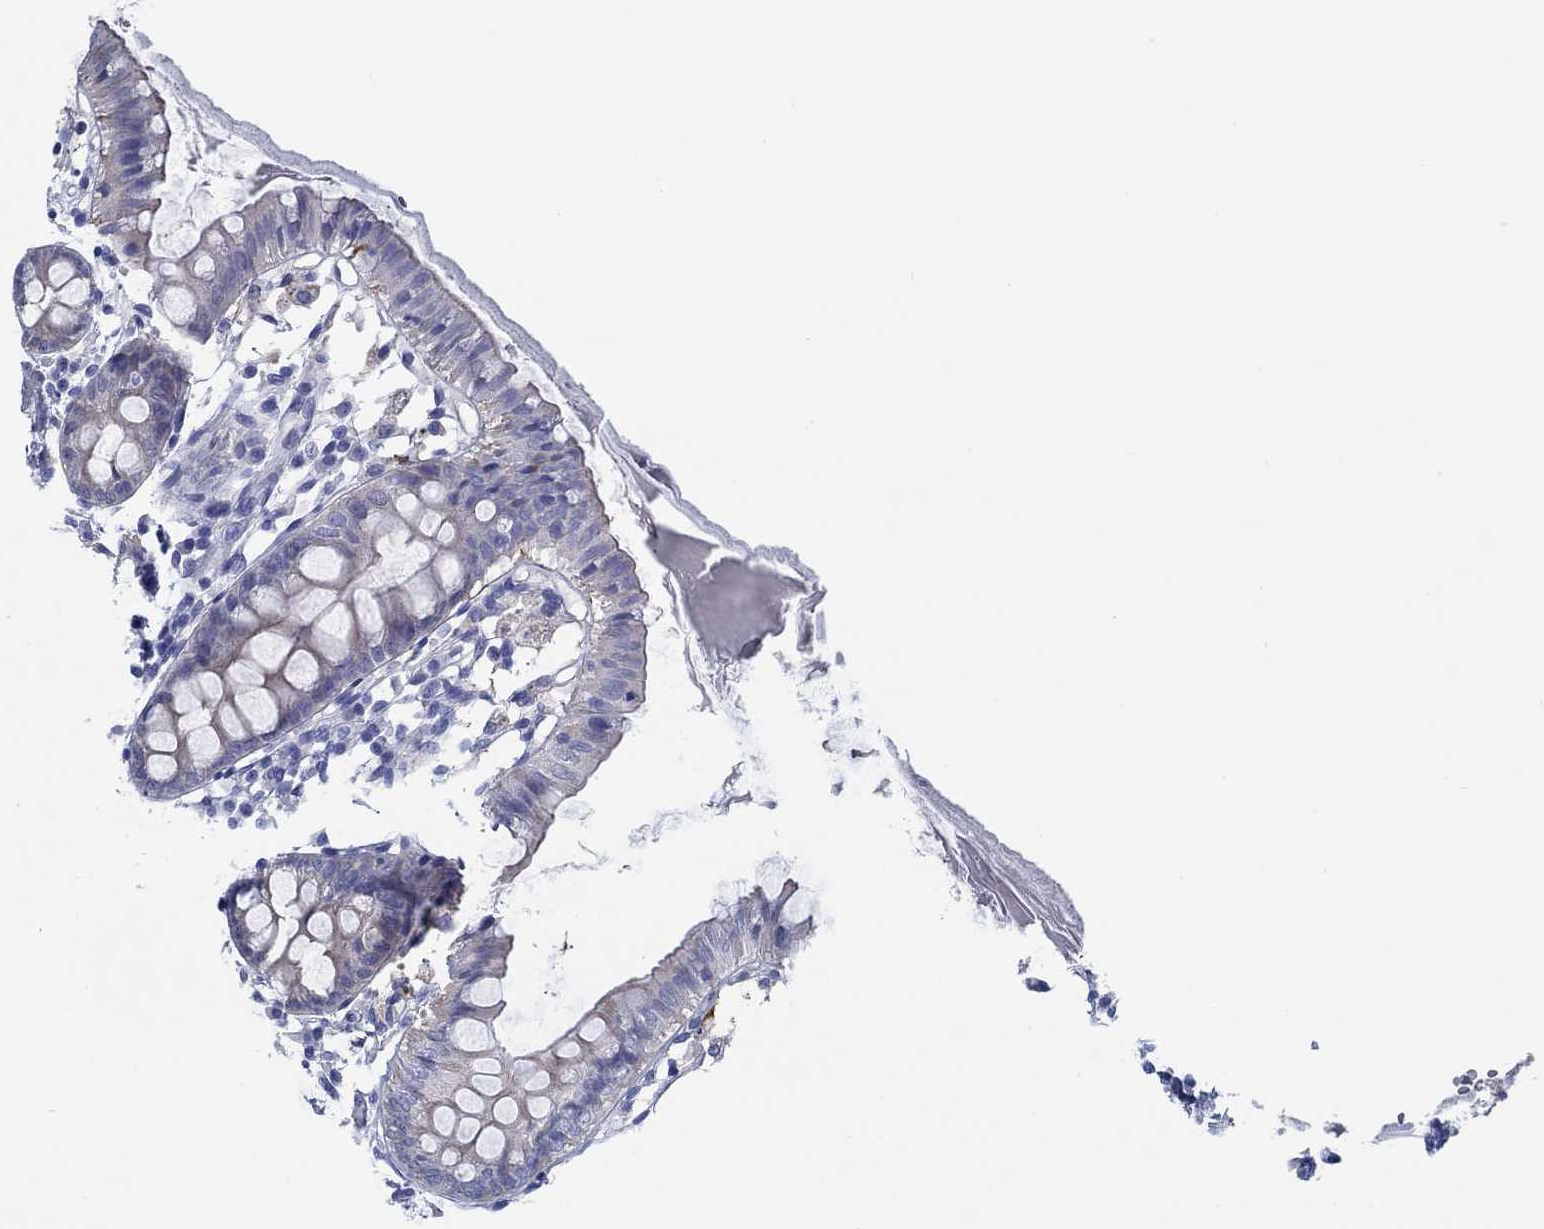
{"staining": {"intensity": "negative", "quantity": "none", "location": "none"}, "tissue": "colon", "cell_type": "Endothelial cells", "image_type": "normal", "snomed": [{"axis": "morphology", "description": "Normal tissue, NOS"}, {"axis": "topography", "description": "Colon"}], "caption": "An IHC micrograph of unremarkable colon is shown. There is no staining in endothelial cells of colon. (Immunohistochemistry (ihc), brightfield microscopy, high magnification).", "gene": "TOMM20L", "patient": {"sex": "female", "age": 84}}